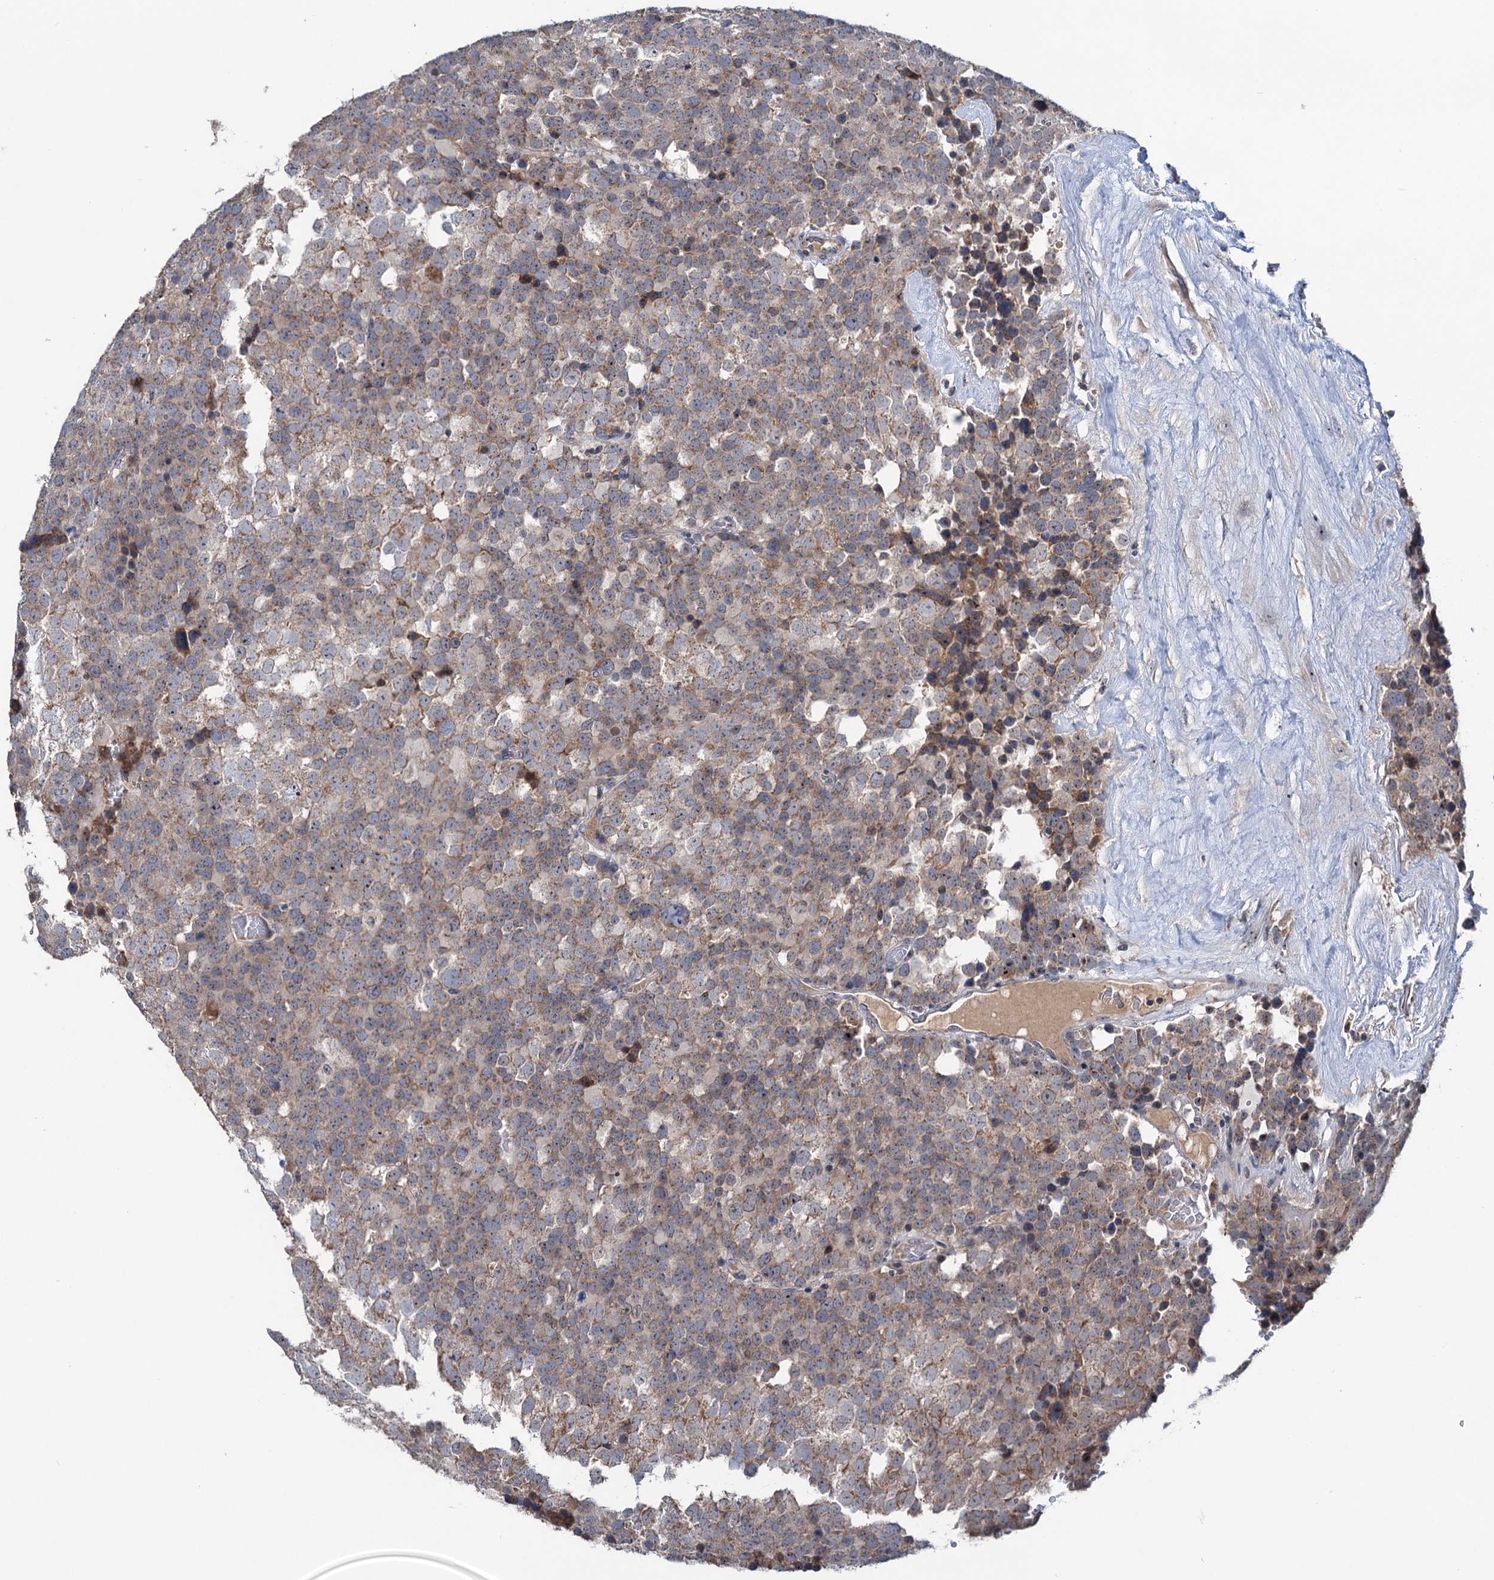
{"staining": {"intensity": "moderate", "quantity": "25%-75%", "location": "cytoplasmic/membranous"}, "tissue": "testis cancer", "cell_type": "Tumor cells", "image_type": "cancer", "snomed": [{"axis": "morphology", "description": "Seminoma, NOS"}, {"axis": "topography", "description": "Testis"}], "caption": "Immunohistochemical staining of testis seminoma displays medium levels of moderate cytoplasmic/membranous staining in approximately 25%-75% of tumor cells. The protein of interest is shown in brown color, while the nuclei are stained blue.", "gene": "HTR3B", "patient": {"sex": "male", "age": 71}}